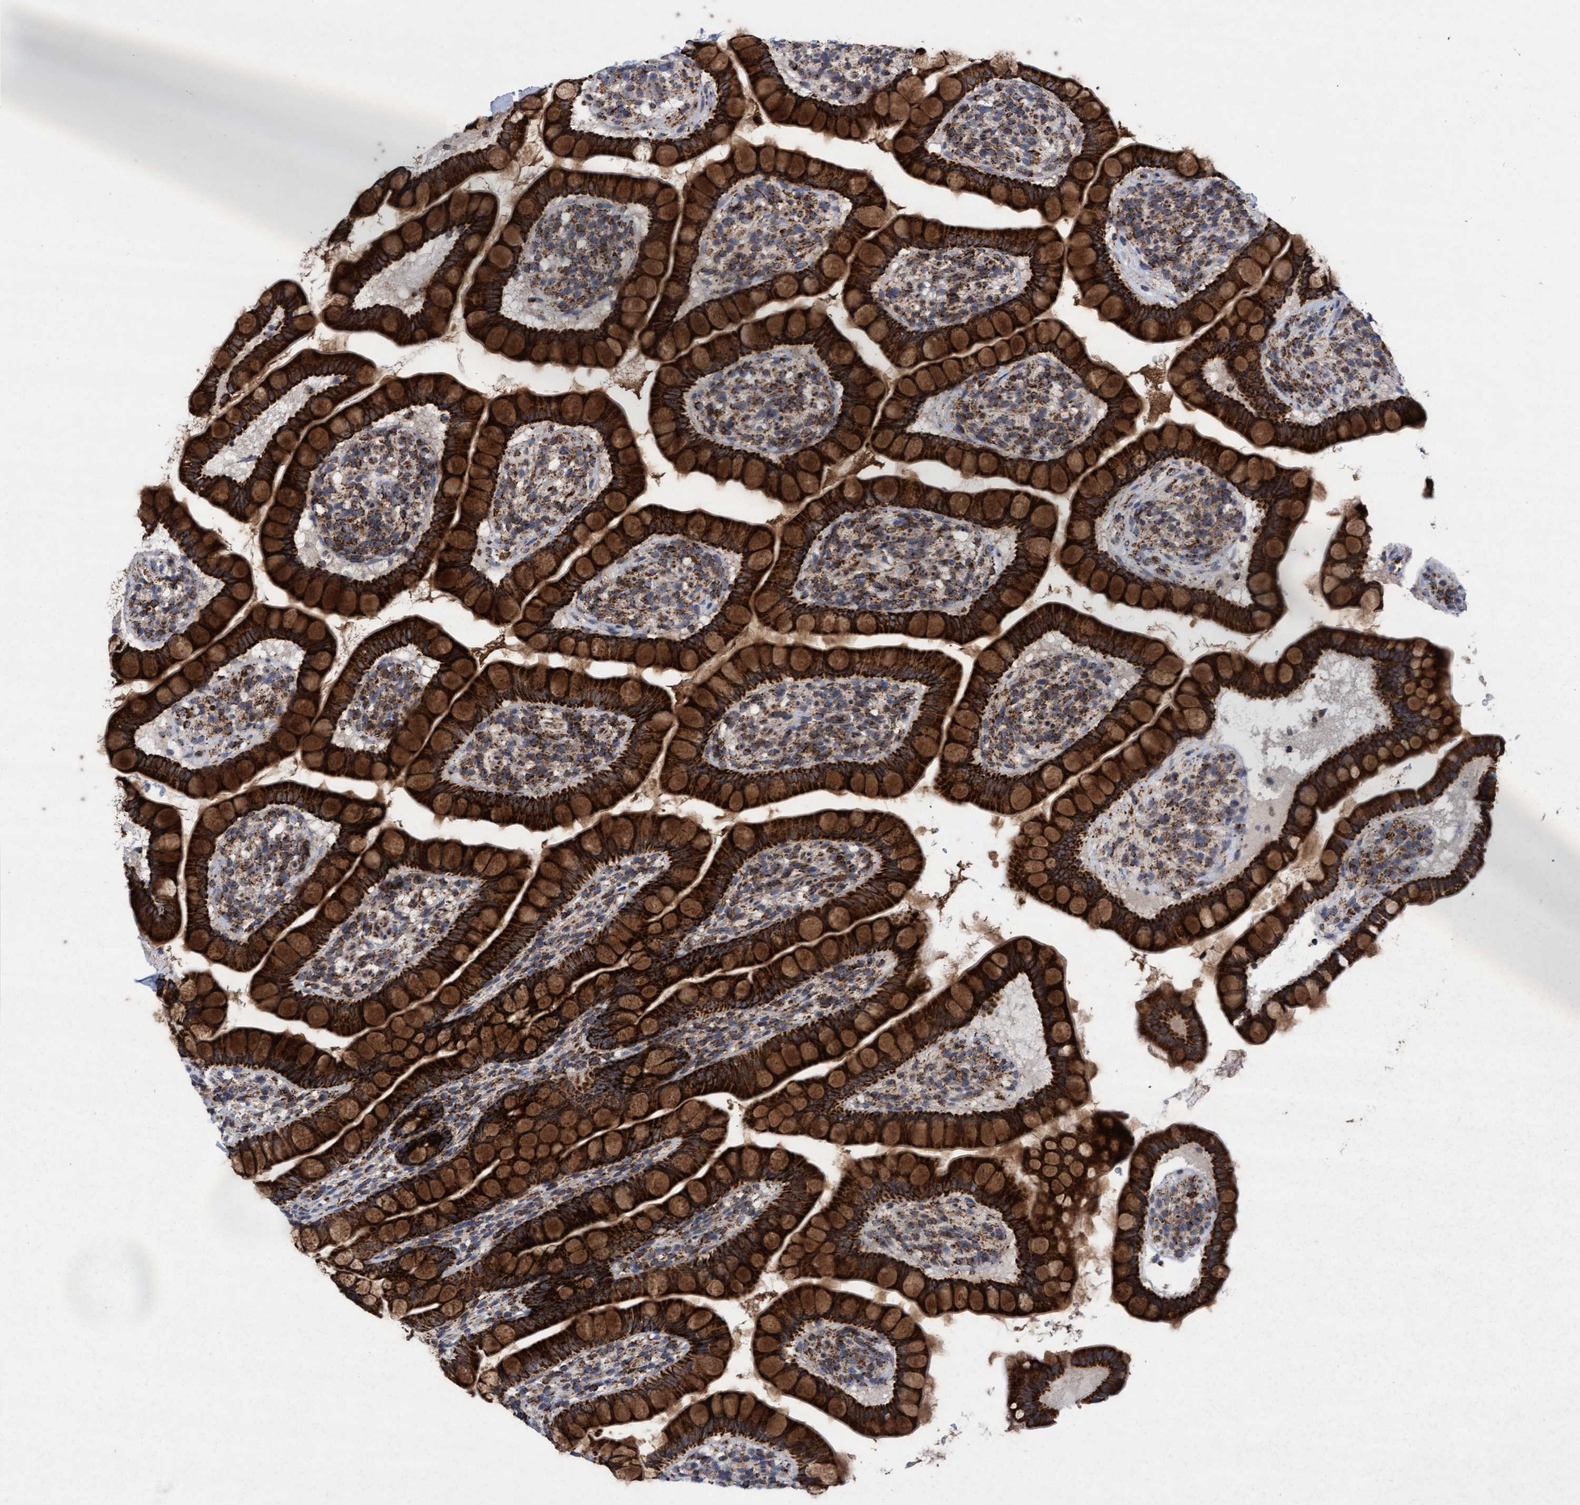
{"staining": {"intensity": "strong", "quantity": ">75%", "location": "cytoplasmic/membranous"}, "tissue": "small intestine", "cell_type": "Glandular cells", "image_type": "normal", "snomed": [{"axis": "morphology", "description": "Normal tissue, NOS"}, {"axis": "topography", "description": "Small intestine"}], "caption": "Strong cytoplasmic/membranous expression is present in about >75% of glandular cells in benign small intestine. Ihc stains the protein of interest in brown and the nuclei are stained blue.", "gene": "MRPL38", "patient": {"sex": "female", "age": 84}}